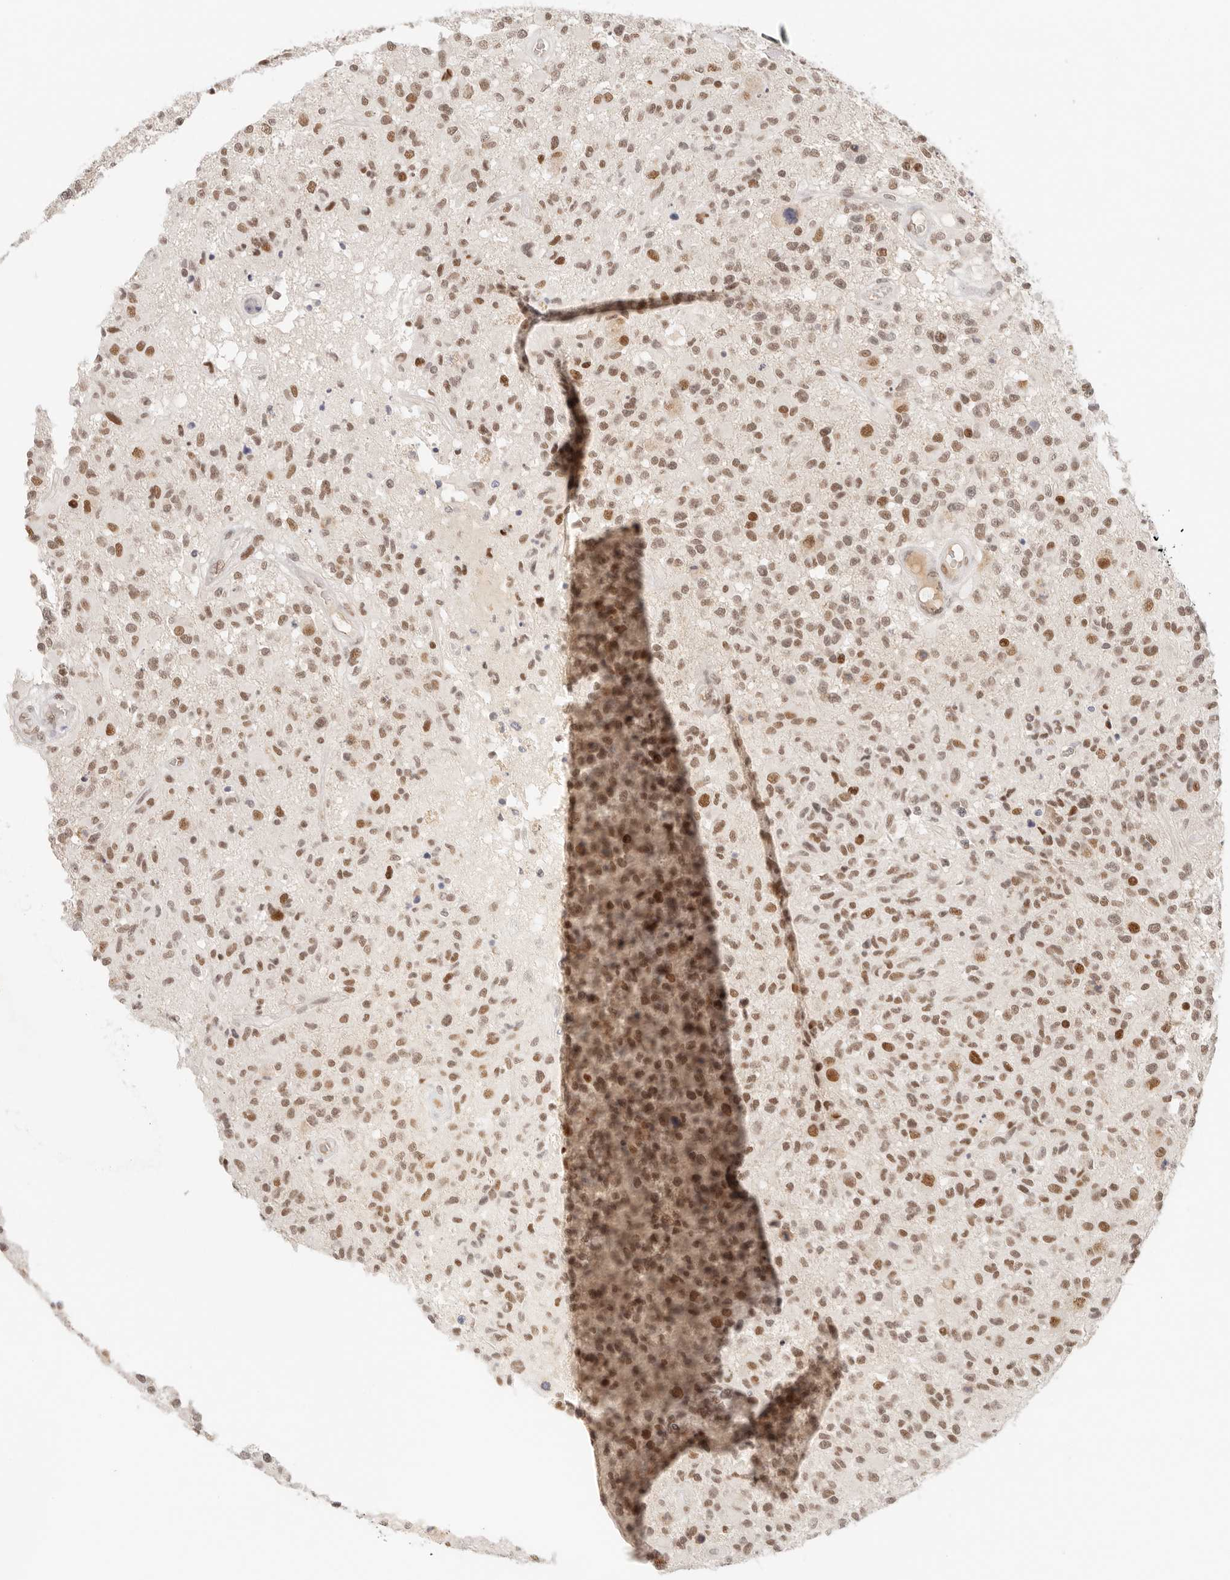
{"staining": {"intensity": "moderate", "quantity": ">75%", "location": "nuclear"}, "tissue": "glioma", "cell_type": "Tumor cells", "image_type": "cancer", "snomed": [{"axis": "morphology", "description": "Glioma, malignant, High grade"}, {"axis": "morphology", "description": "Glioblastoma, NOS"}, {"axis": "topography", "description": "Brain"}], "caption": "Tumor cells reveal medium levels of moderate nuclear positivity in about >75% of cells in human high-grade glioma (malignant).", "gene": "HOXC5", "patient": {"sex": "male", "age": 60}}